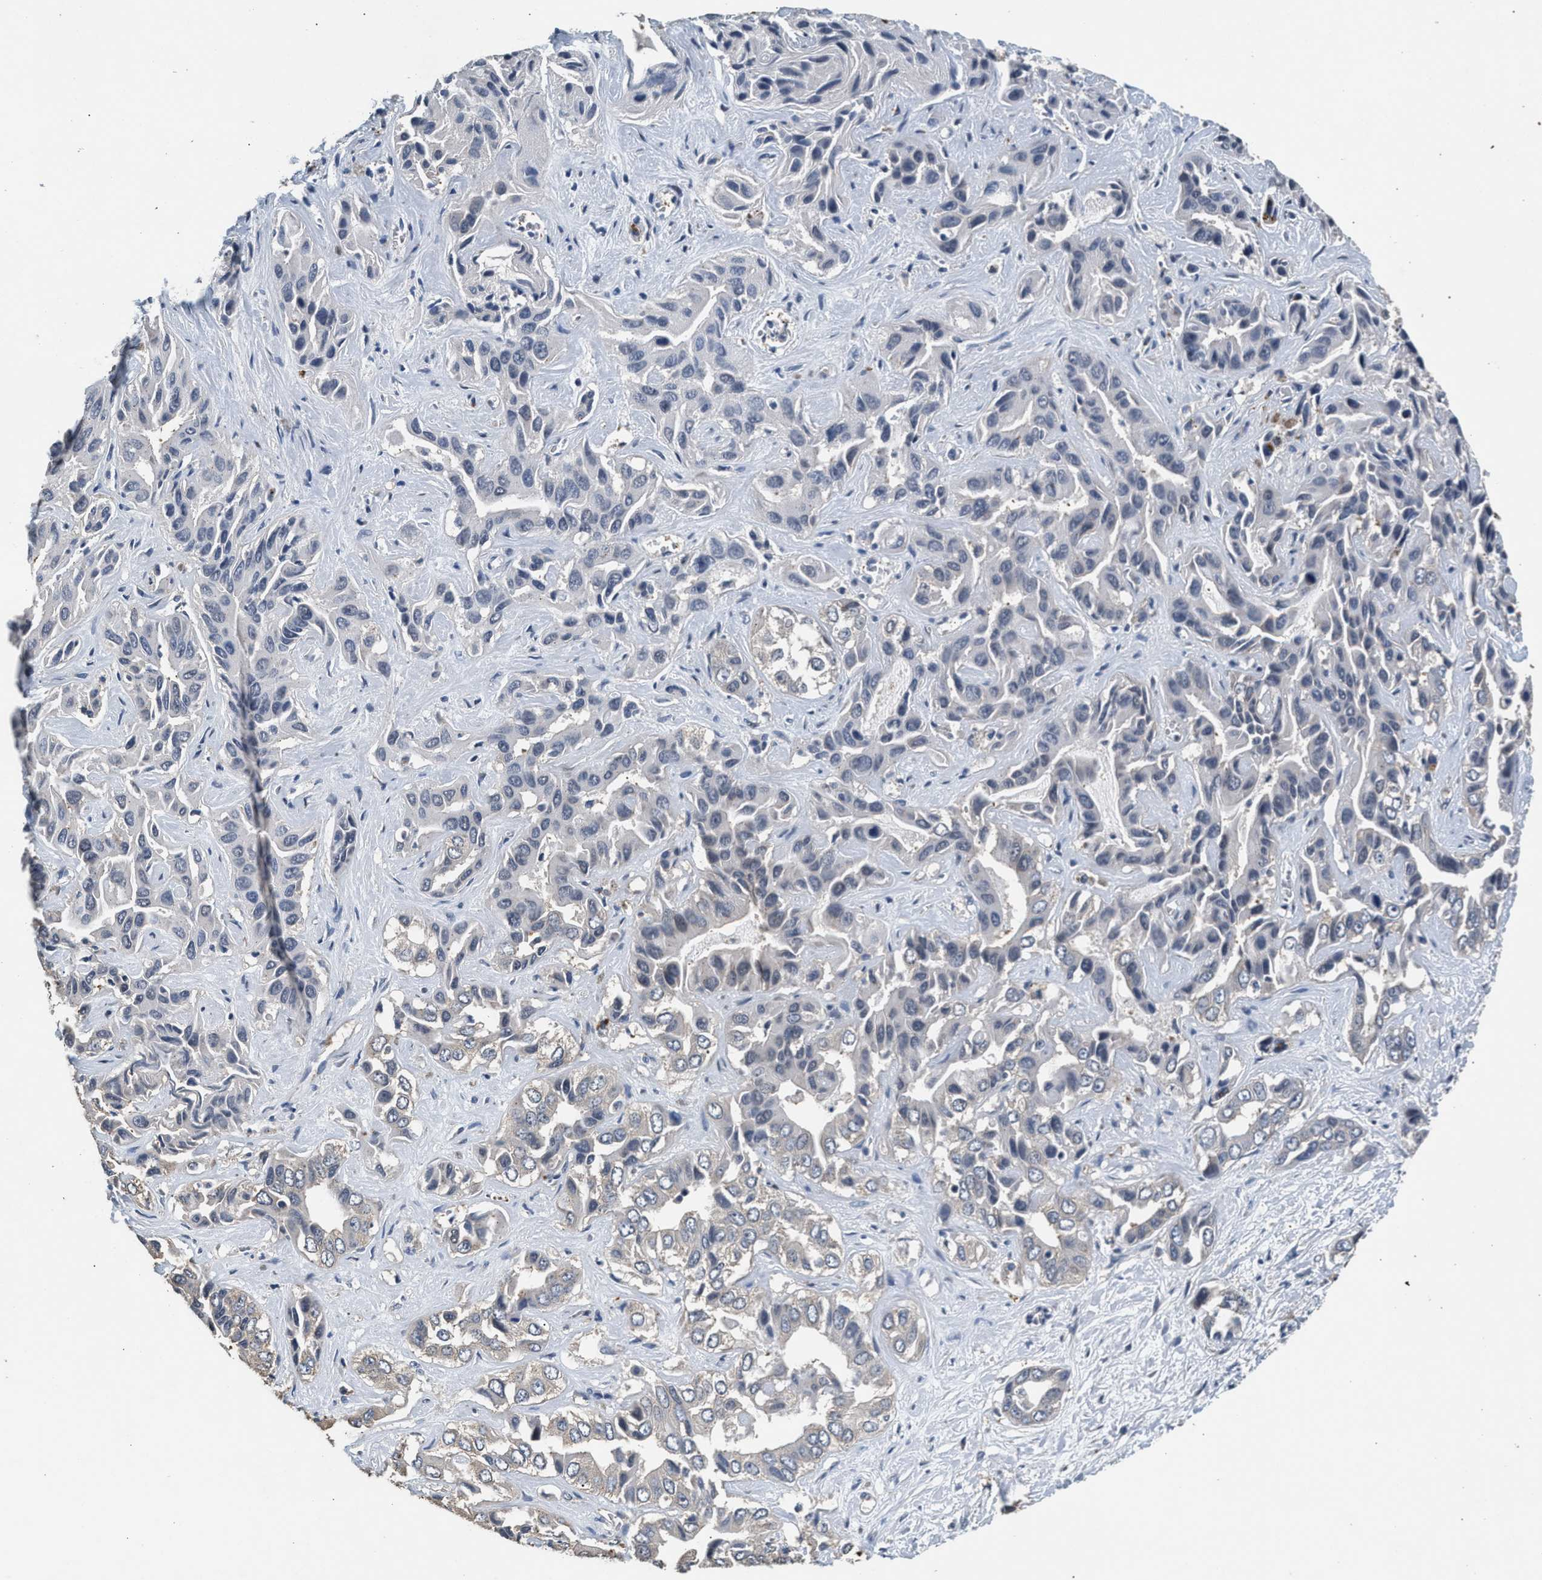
{"staining": {"intensity": "negative", "quantity": "none", "location": "none"}, "tissue": "liver cancer", "cell_type": "Tumor cells", "image_type": "cancer", "snomed": [{"axis": "morphology", "description": "Cholangiocarcinoma"}, {"axis": "topography", "description": "Liver"}], "caption": "A high-resolution image shows IHC staining of cholangiocarcinoma (liver), which reveals no significant staining in tumor cells.", "gene": "RBM33", "patient": {"sex": "female", "age": 52}}